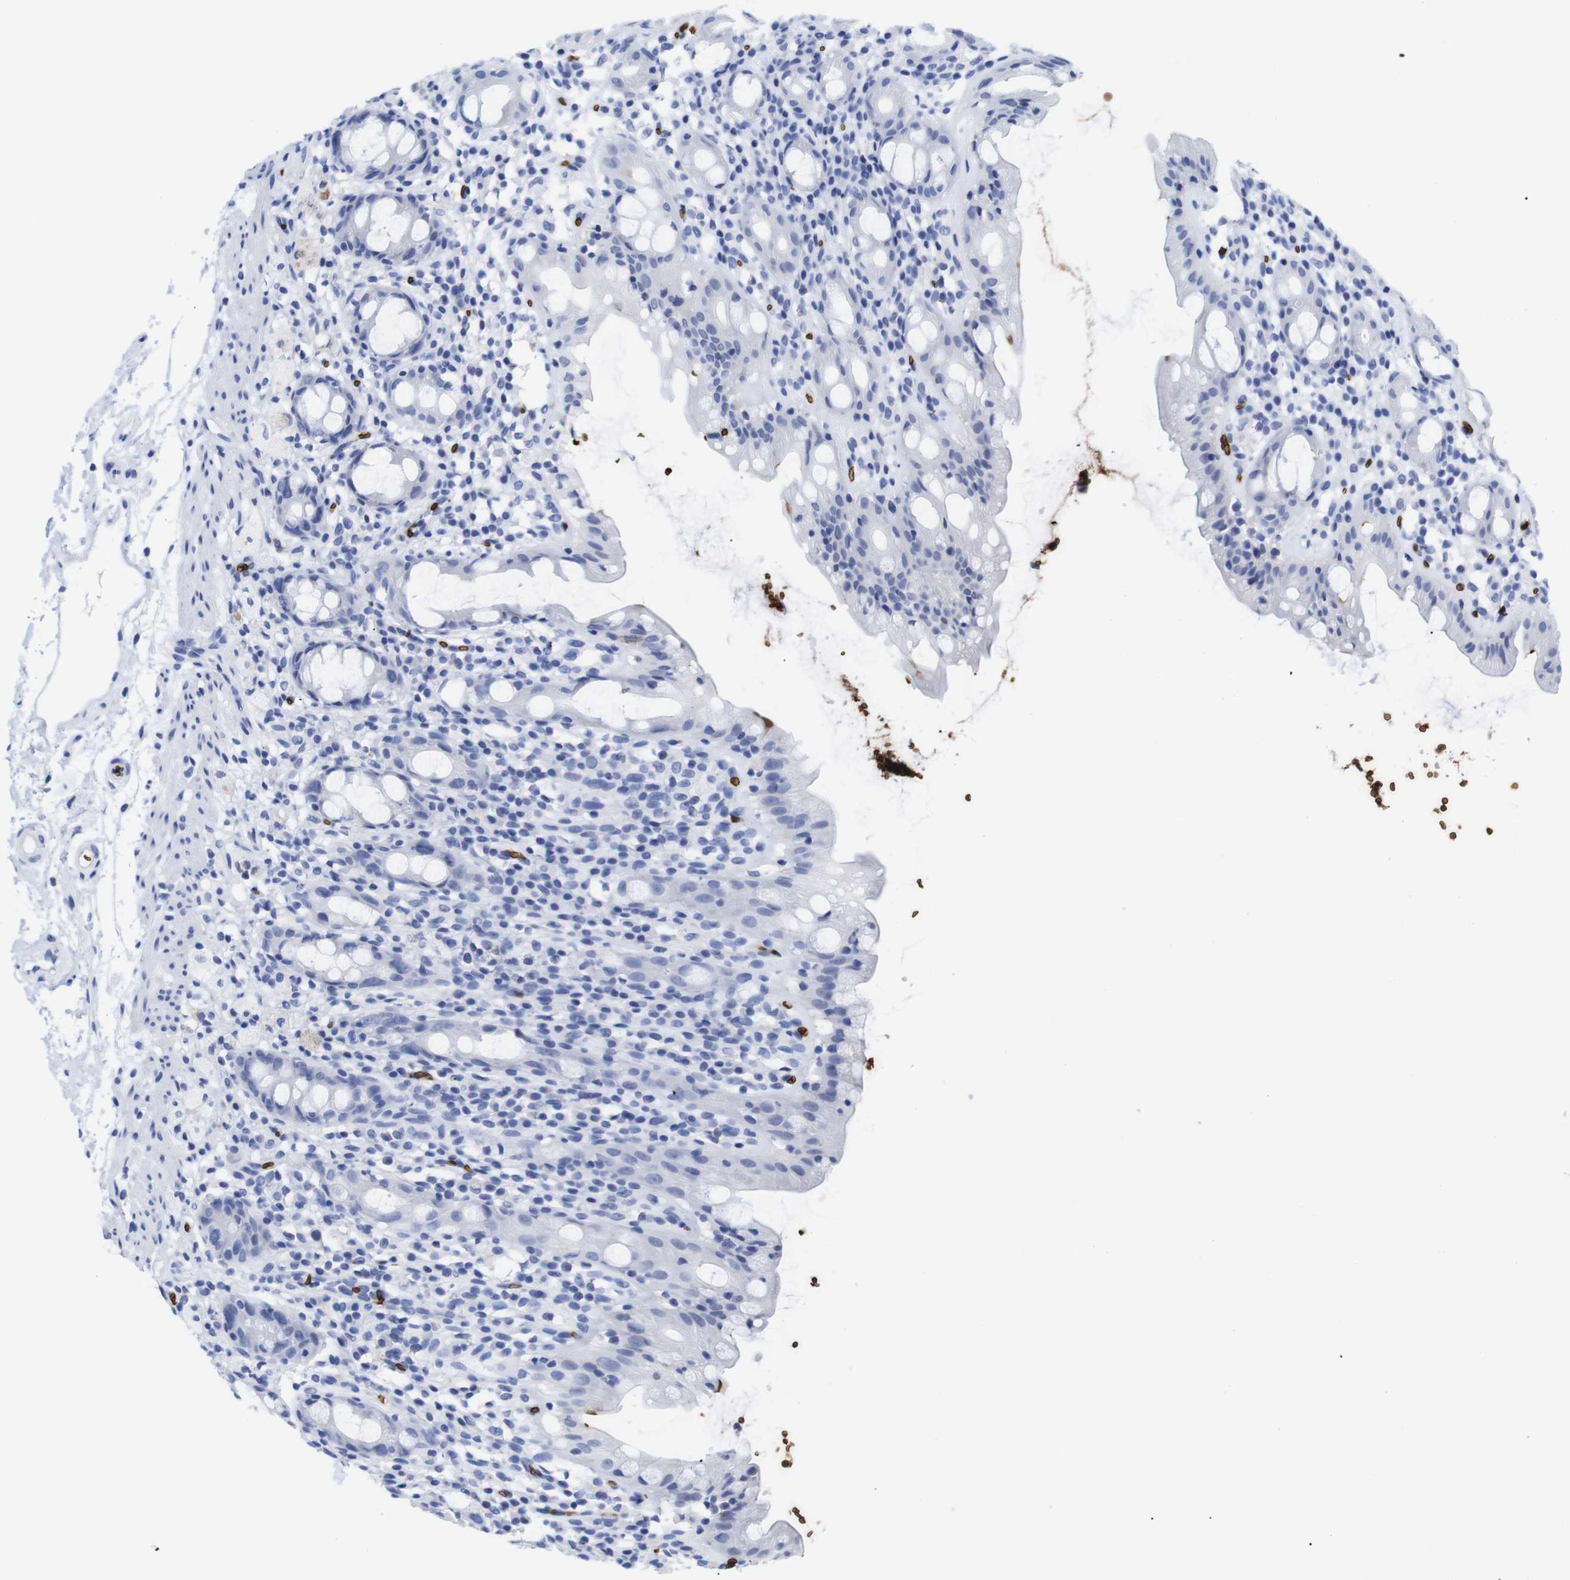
{"staining": {"intensity": "negative", "quantity": "none", "location": "none"}, "tissue": "rectum", "cell_type": "Glandular cells", "image_type": "normal", "snomed": [{"axis": "morphology", "description": "Normal tissue, NOS"}, {"axis": "topography", "description": "Rectum"}], "caption": "IHC of normal rectum exhibits no expression in glandular cells. (DAB (3,3'-diaminobenzidine) immunohistochemistry (IHC), high magnification).", "gene": "S1PR2", "patient": {"sex": "male", "age": 44}}